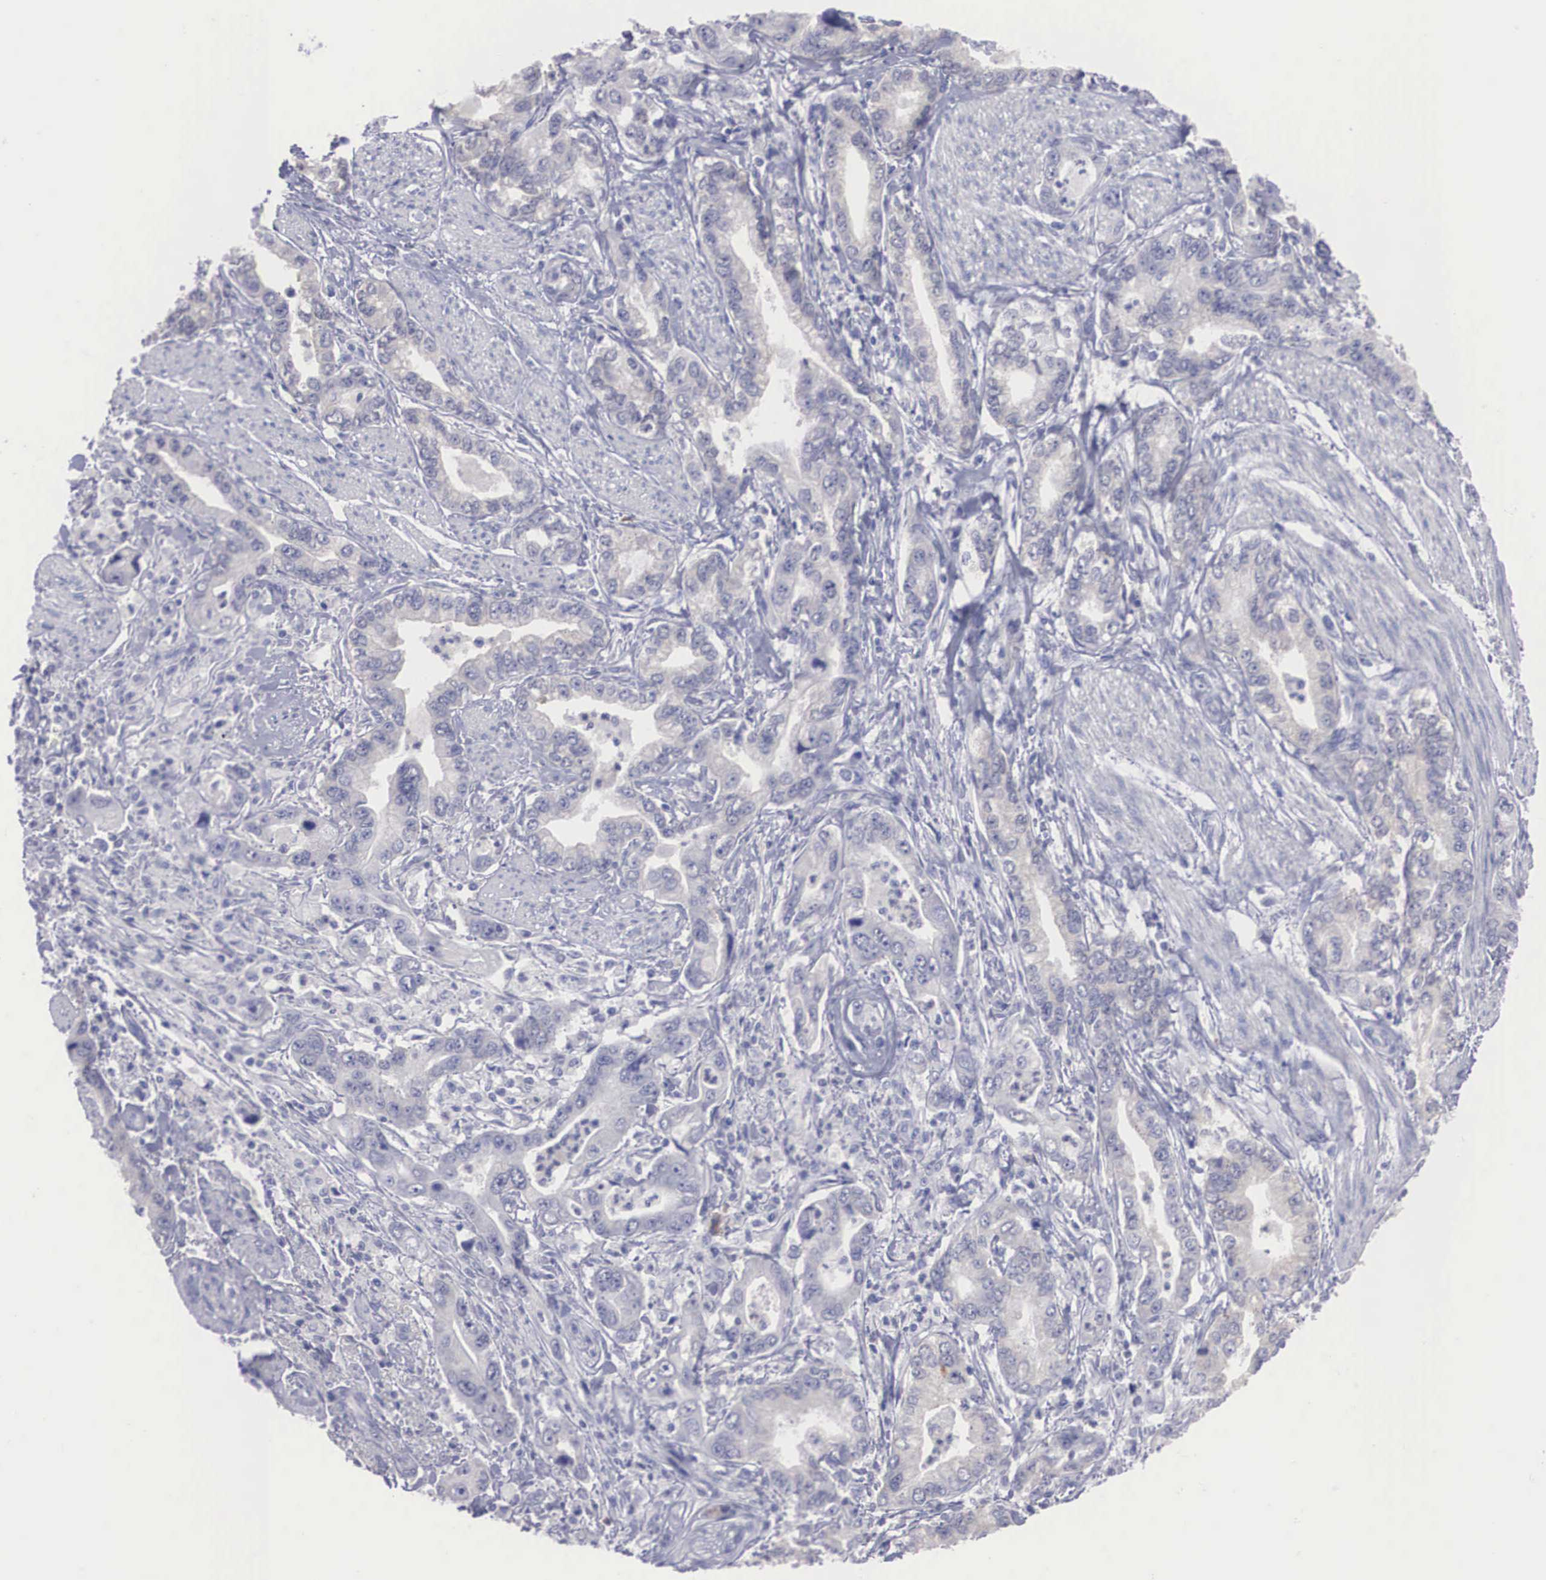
{"staining": {"intensity": "negative", "quantity": "none", "location": "none"}, "tissue": "stomach cancer", "cell_type": "Tumor cells", "image_type": "cancer", "snomed": [{"axis": "morphology", "description": "Adenocarcinoma, NOS"}, {"axis": "topography", "description": "Pancreas"}, {"axis": "topography", "description": "Stomach, upper"}], "caption": "IHC of human stomach cancer displays no staining in tumor cells.", "gene": "REPS2", "patient": {"sex": "male", "age": 77}}